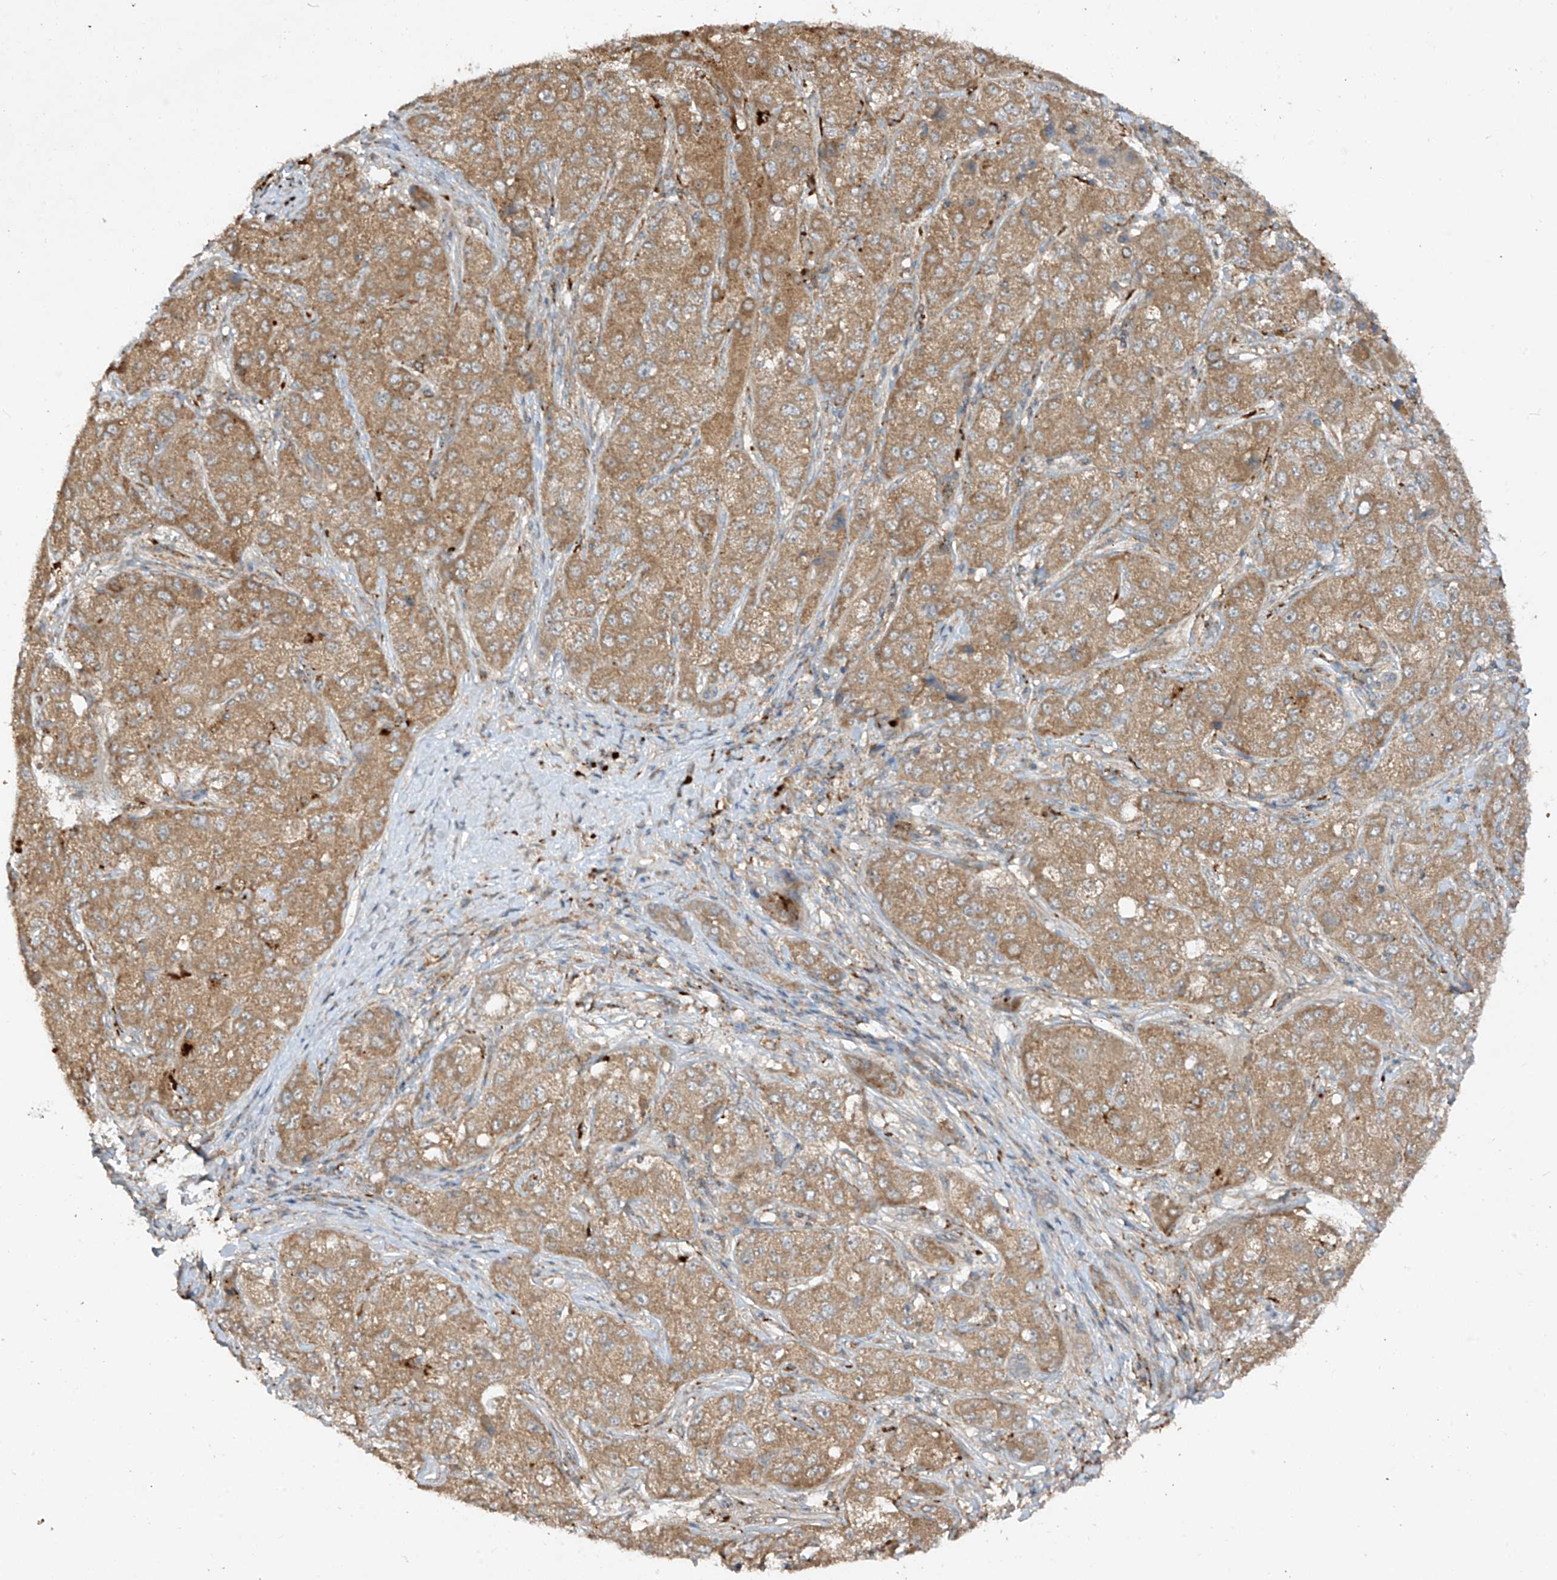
{"staining": {"intensity": "moderate", "quantity": ">75%", "location": "cytoplasmic/membranous"}, "tissue": "liver cancer", "cell_type": "Tumor cells", "image_type": "cancer", "snomed": [{"axis": "morphology", "description": "Carcinoma, Hepatocellular, NOS"}, {"axis": "topography", "description": "Liver"}], "caption": "Immunohistochemistry staining of liver hepatocellular carcinoma, which demonstrates medium levels of moderate cytoplasmic/membranous expression in about >75% of tumor cells indicating moderate cytoplasmic/membranous protein positivity. The staining was performed using DAB (3,3'-diaminobenzidine) (brown) for protein detection and nuclei were counterstained in hematoxylin (blue).", "gene": "LDAH", "patient": {"sex": "male", "age": 80}}